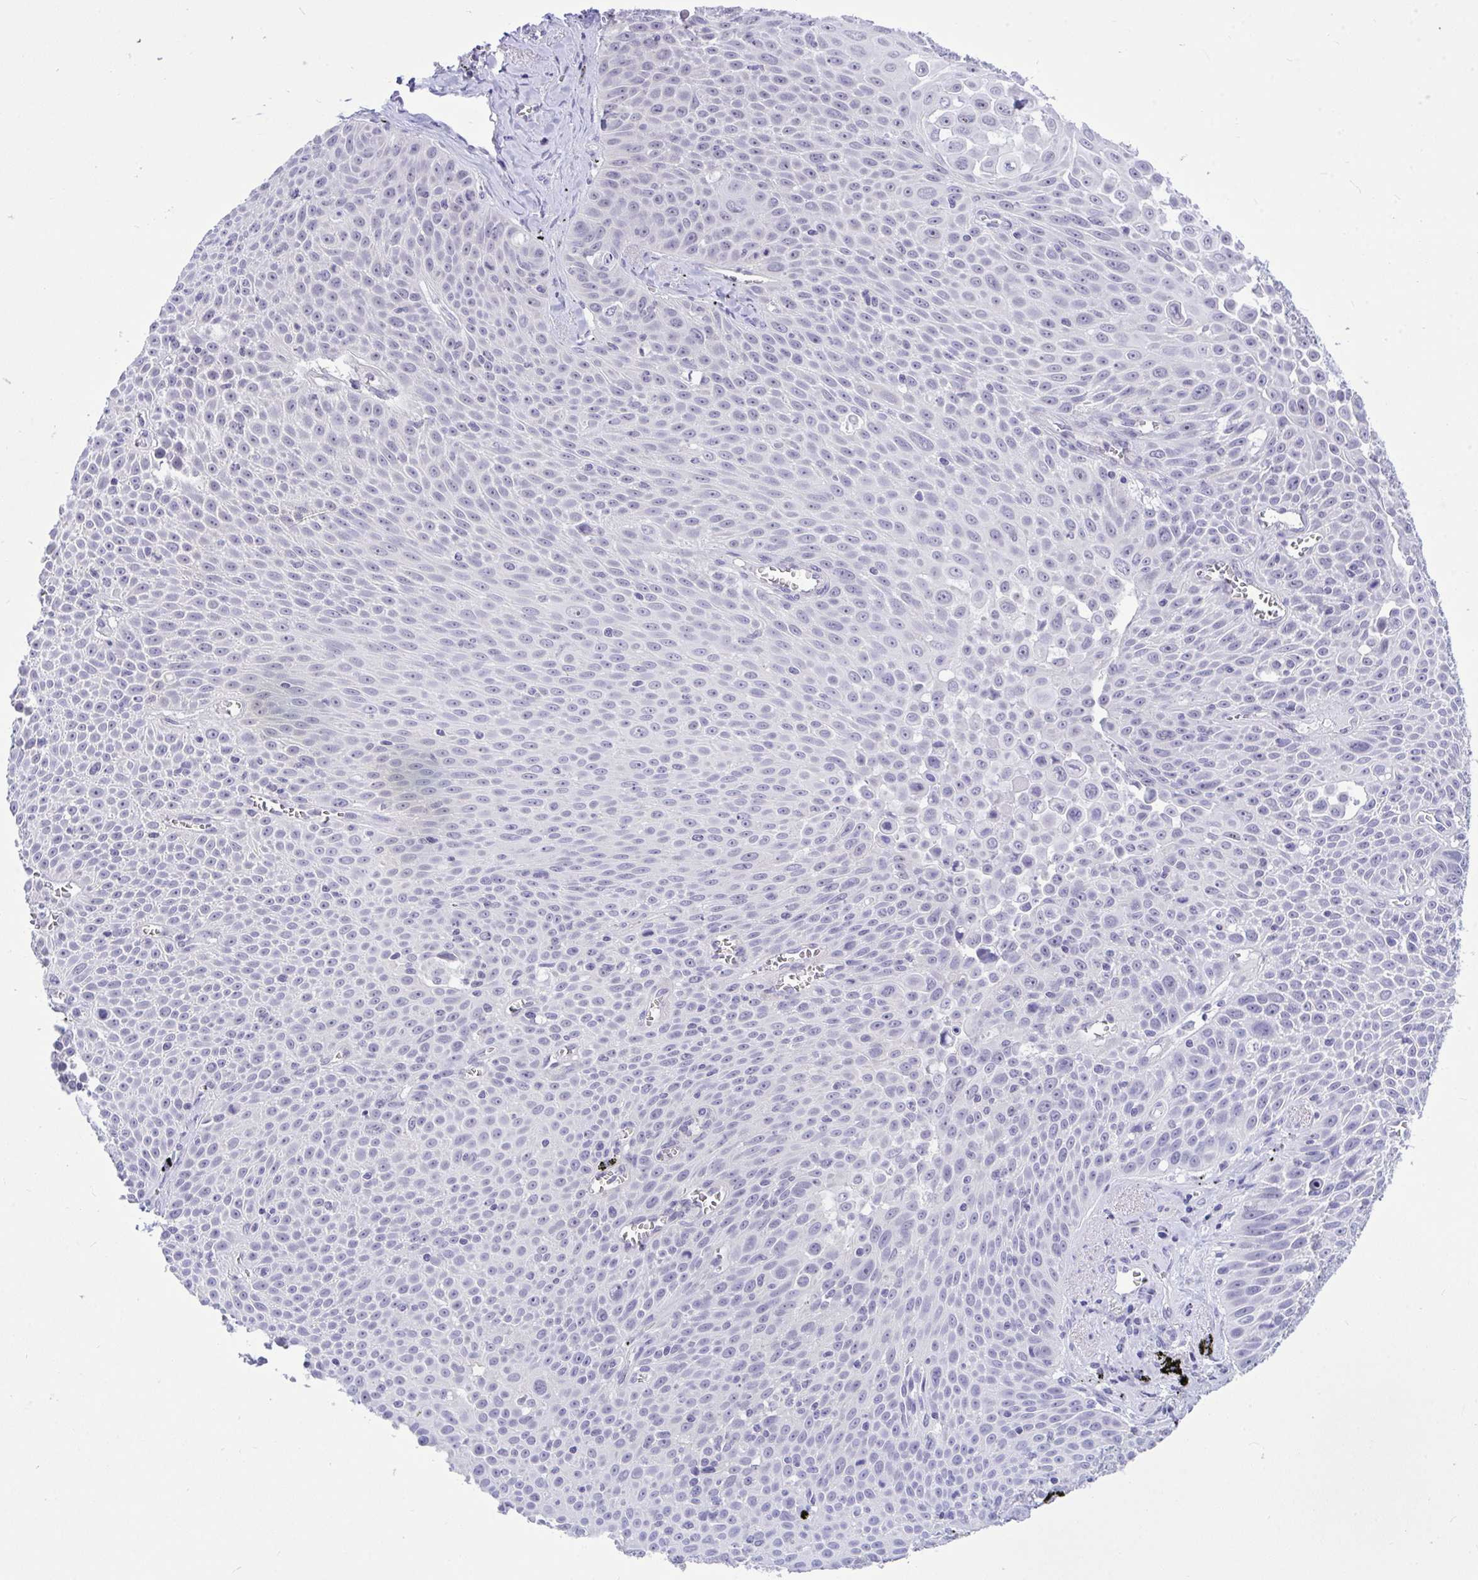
{"staining": {"intensity": "negative", "quantity": "none", "location": "none"}, "tissue": "lung cancer", "cell_type": "Tumor cells", "image_type": "cancer", "snomed": [{"axis": "morphology", "description": "Squamous cell carcinoma, NOS"}, {"axis": "morphology", "description": "Squamous cell carcinoma, metastatic, NOS"}, {"axis": "topography", "description": "Lymph node"}, {"axis": "topography", "description": "Lung"}], "caption": "High power microscopy histopathology image of an immunohistochemistry photomicrograph of lung cancer, revealing no significant positivity in tumor cells.", "gene": "PPP1CA", "patient": {"sex": "female", "age": 62}}